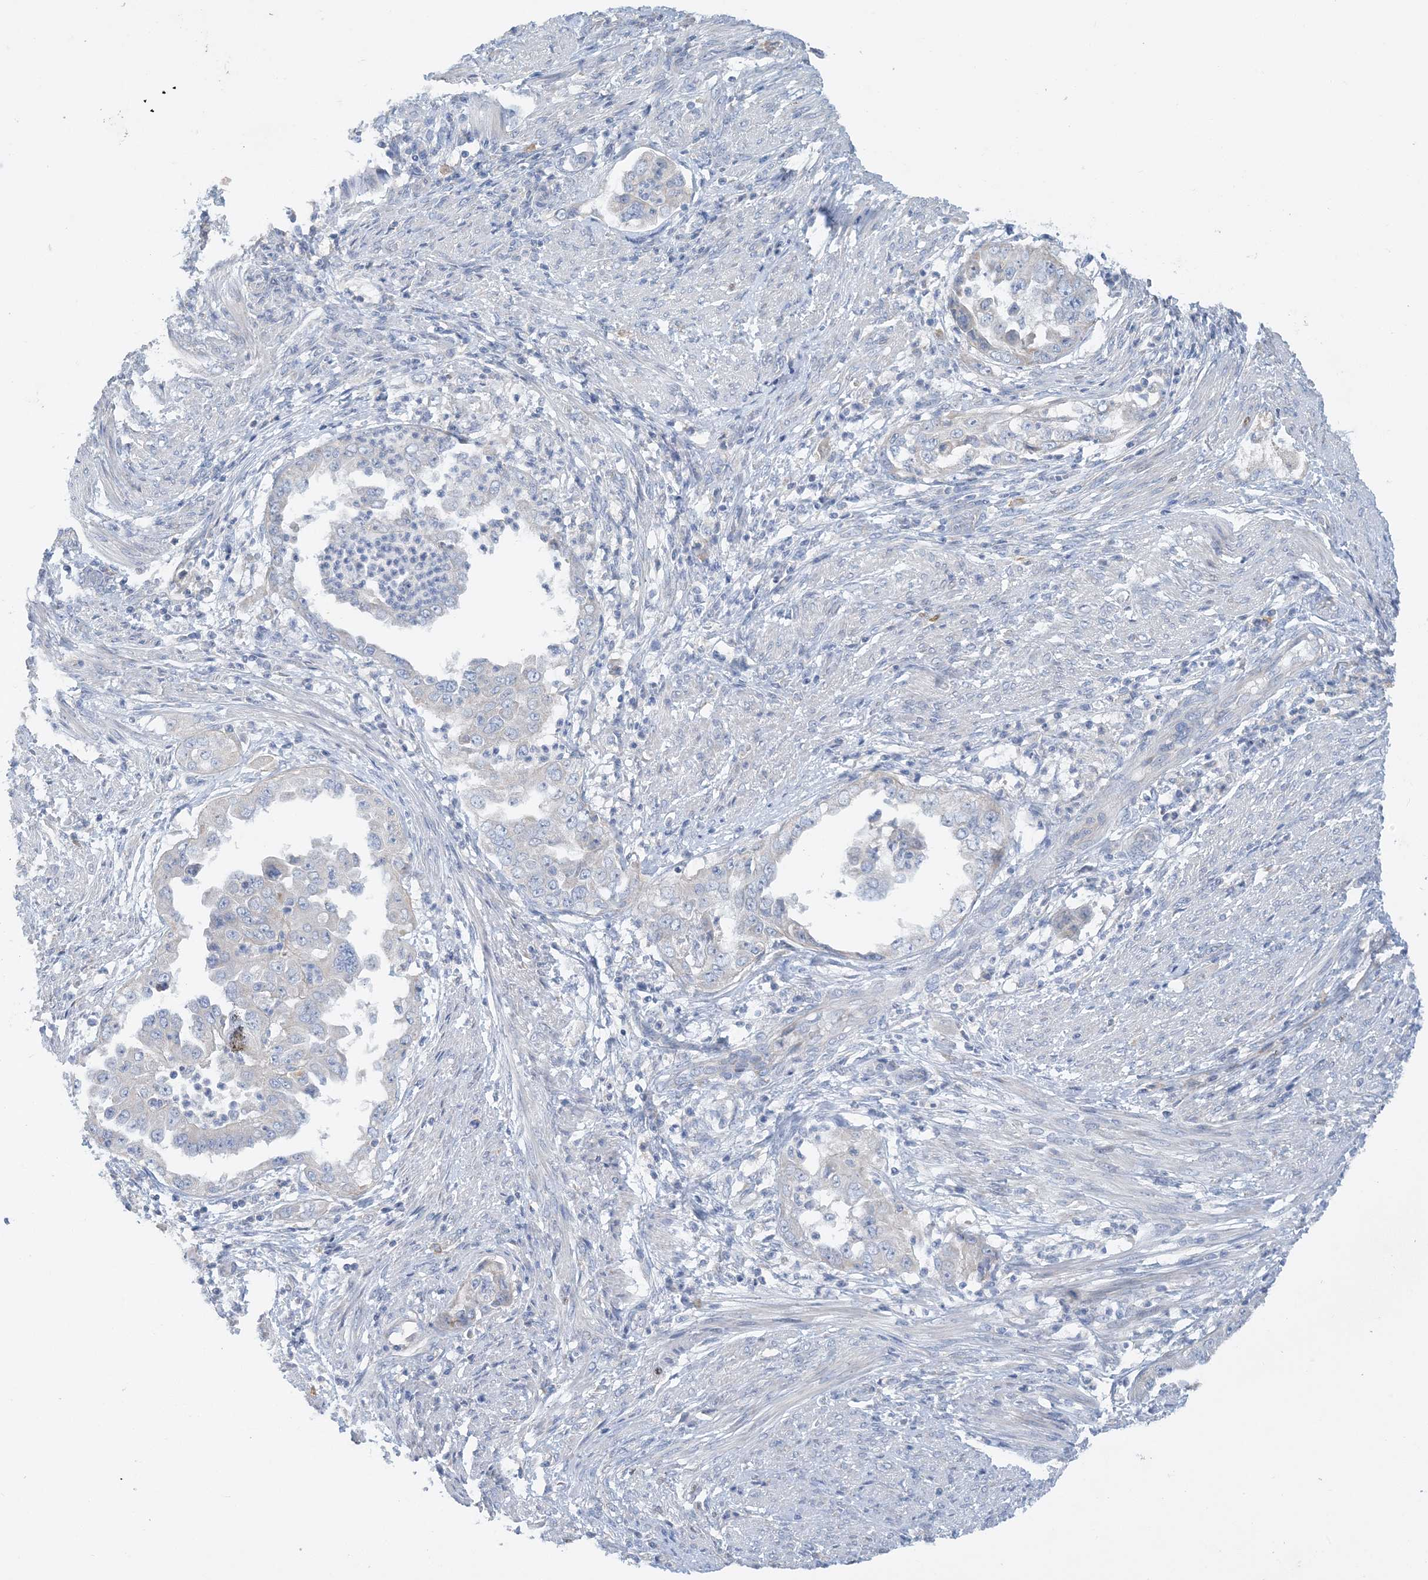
{"staining": {"intensity": "negative", "quantity": "none", "location": "none"}, "tissue": "endometrial cancer", "cell_type": "Tumor cells", "image_type": "cancer", "snomed": [{"axis": "morphology", "description": "Adenocarcinoma, NOS"}, {"axis": "topography", "description": "Endometrium"}], "caption": "DAB immunohistochemical staining of endometrial cancer displays no significant expression in tumor cells. (DAB (3,3'-diaminobenzidine) IHC with hematoxylin counter stain).", "gene": "ZCCHC18", "patient": {"sex": "female", "age": 85}}